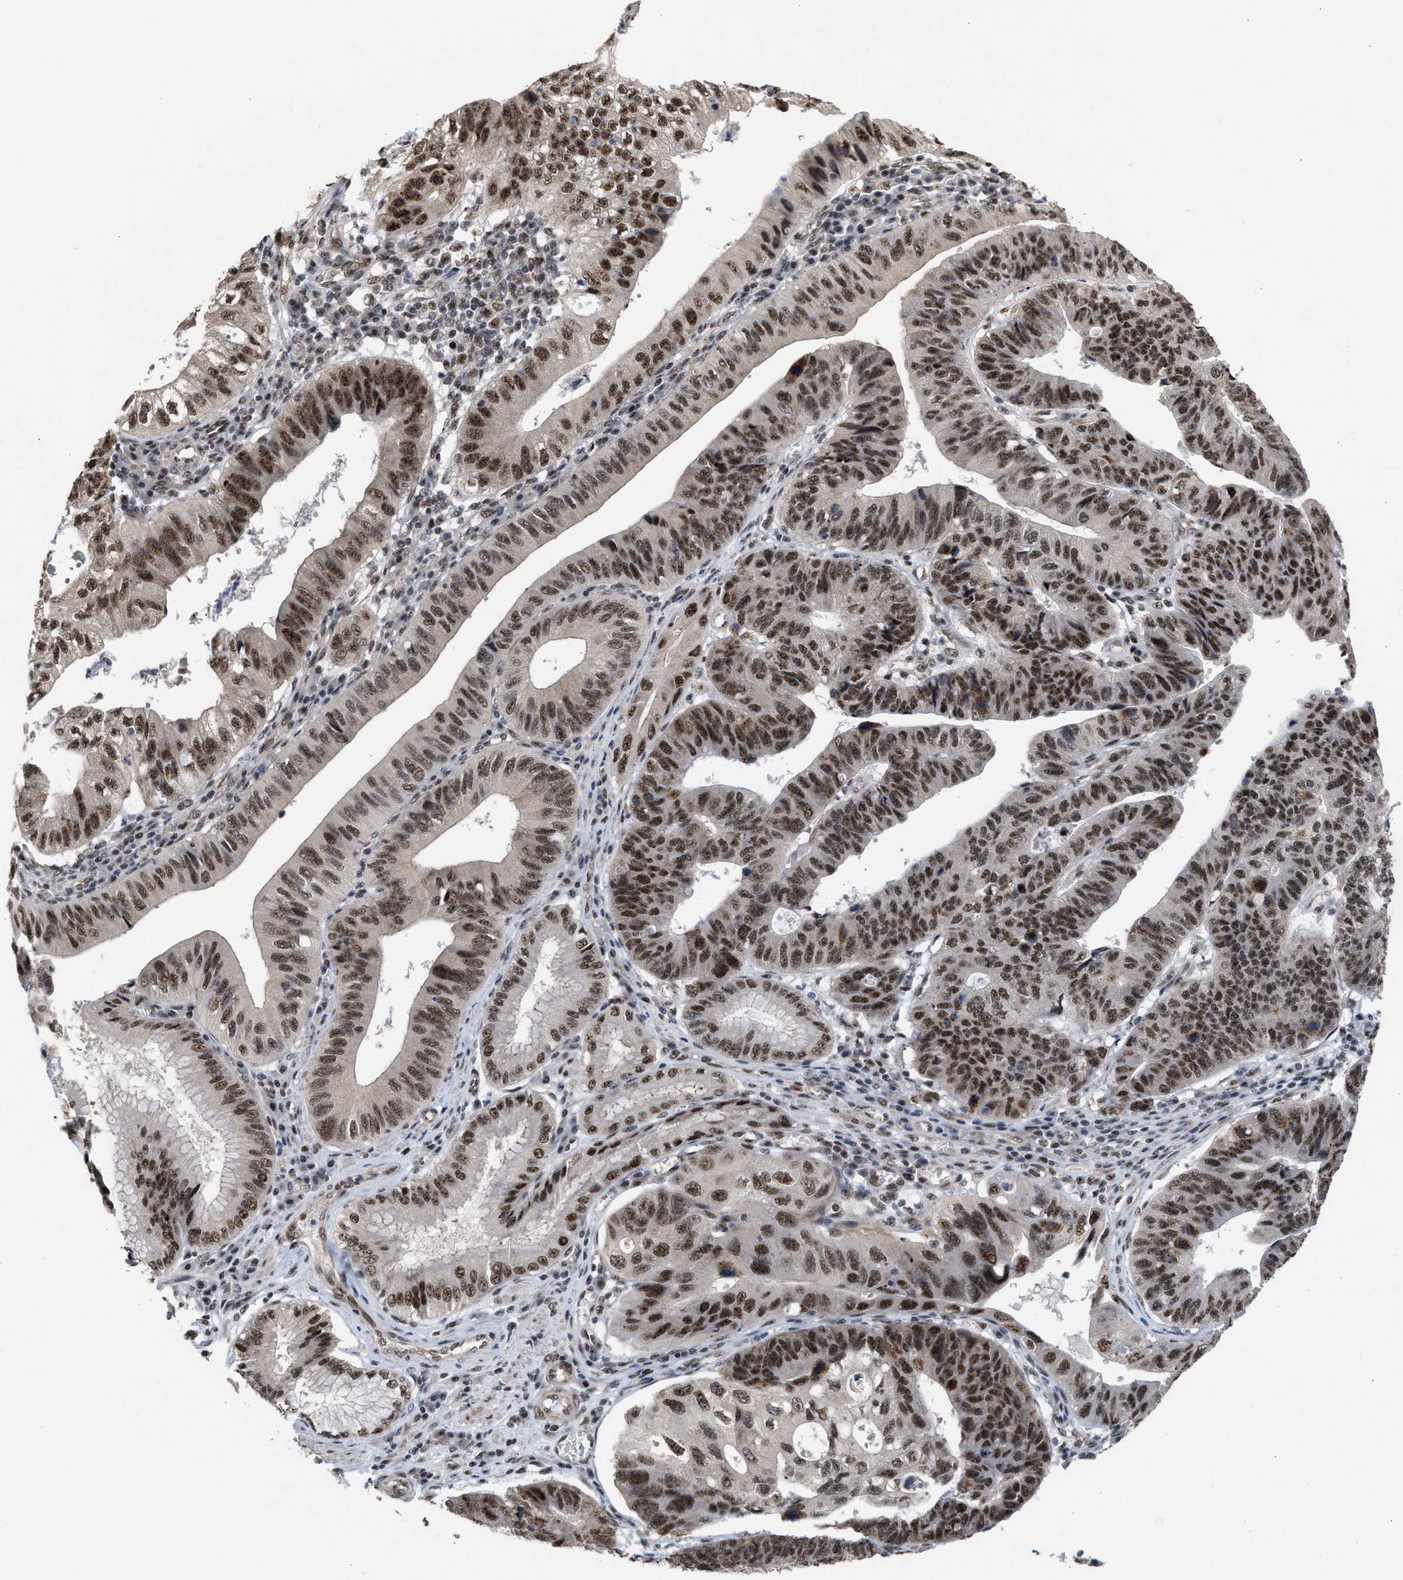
{"staining": {"intensity": "strong", "quantity": ">75%", "location": "nuclear"}, "tissue": "stomach cancer", "cell_type": "Tumor cells", "image_type": "cancer", "snomed": [{"axis": "morphology", "description": "Adenocarcinoma, NOS"}, {"axis": "topography", "description": "Stomach"}], "caption": "There is high levels of strong nuclear staining in tumor cells of stomach cancer (adenocarcinoma), as demonstrated by immunohistochemical staining (brown color).", "gene": "EIF4A3", "patient": {"sex": "male", "age": 59}}